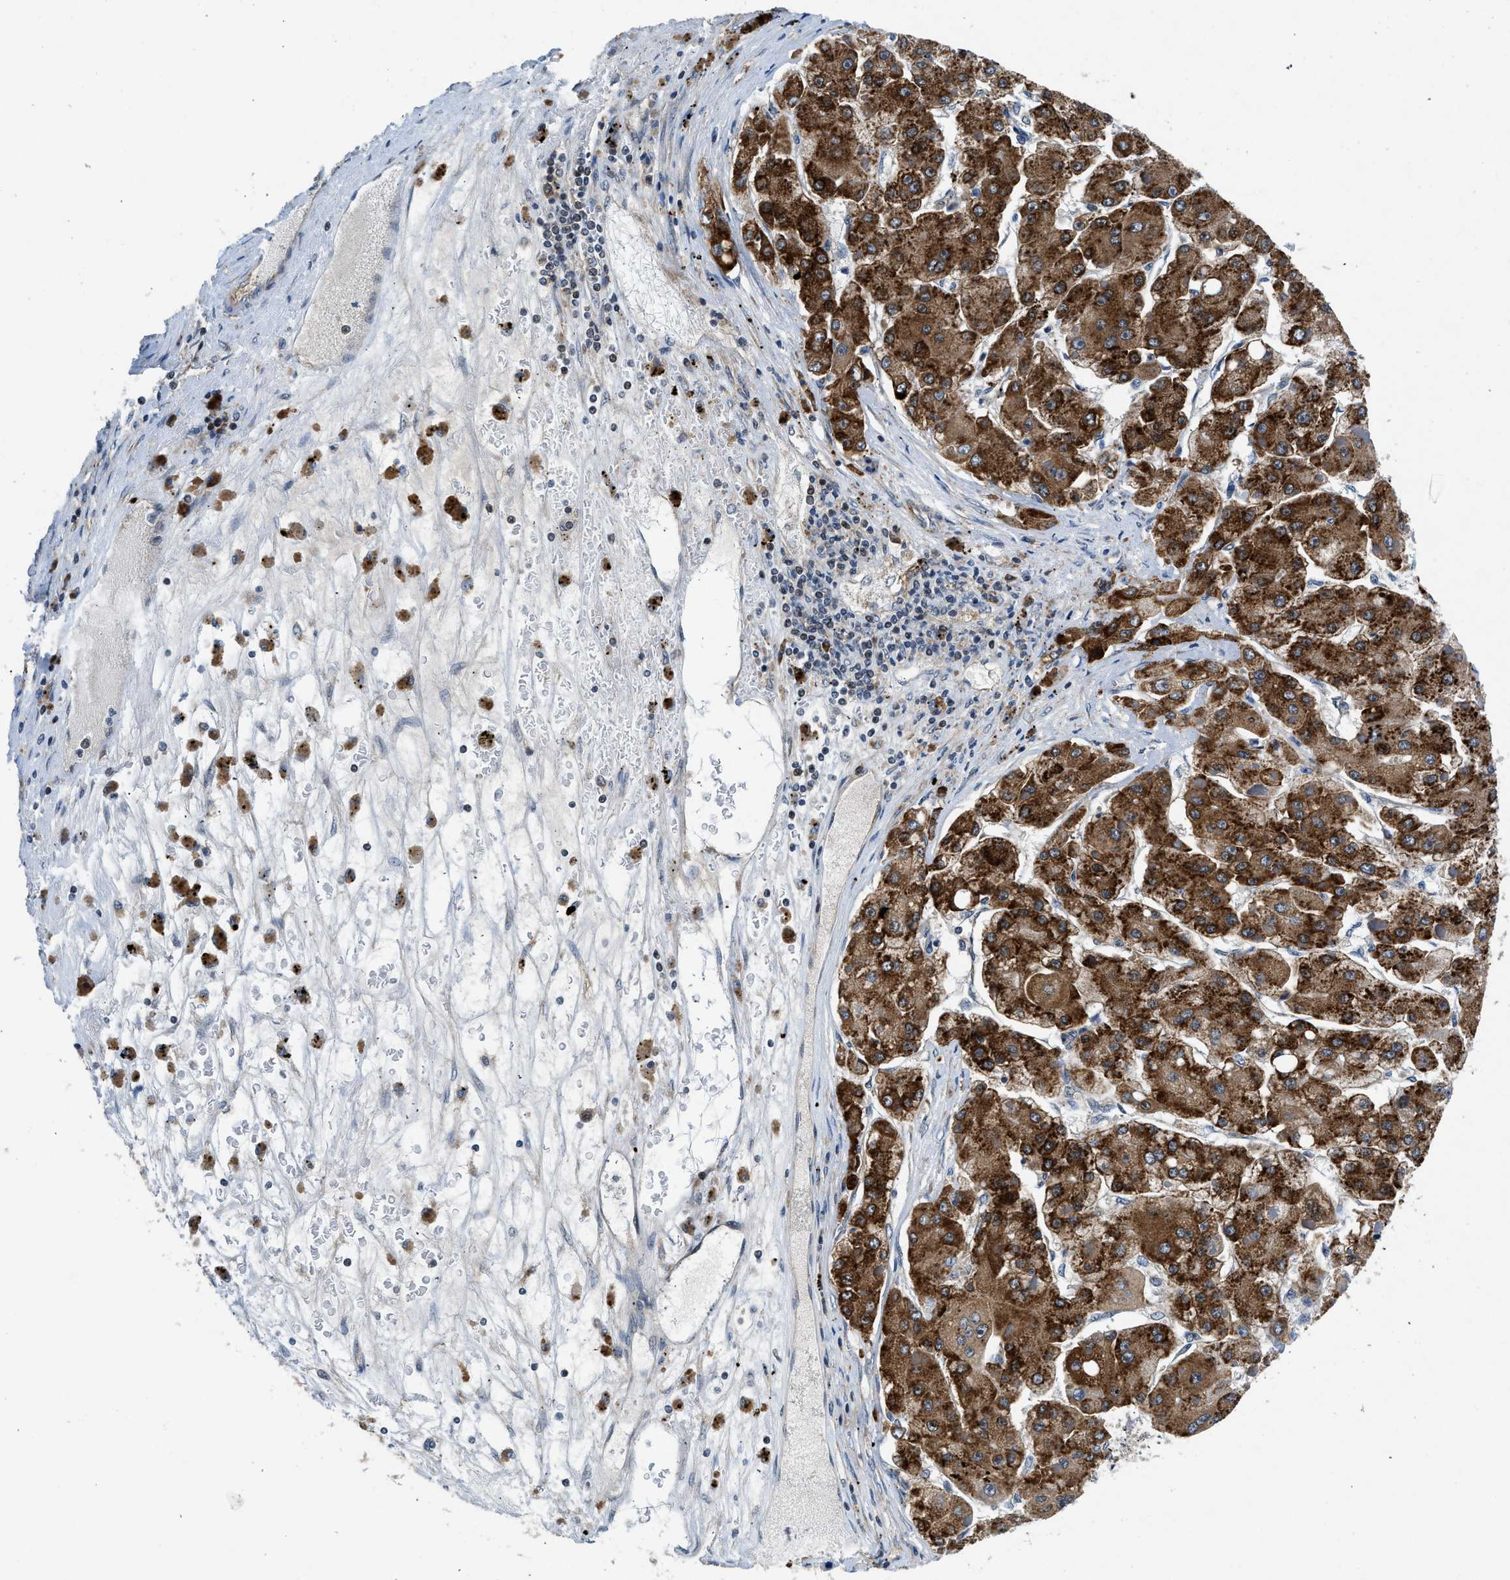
{"staining": {"intensity": "strong", "quantity": "25%-75%", "location": "cytoplasmic/membranous"}, "tissue": "liver cancer", "cell_type": "Tumor cells", "image_type": "cancer", "snomed": [{"axis": "morphology", "description": "Carcinoma, Hepatocellular, NOS"}, {"axis": "topography", "description": "Liver"}], "caption": "Immunohistochemistry (IHC) histopathology image of human liver hepatocellular carcinoma stained for a protein (brown), which displays high levels of strong cytoplasmic/membranous positivity in approximately 25%-75% of tumor cells.", "gene": "PA2G4", "patient": {"sex": "female", "age": 73}}